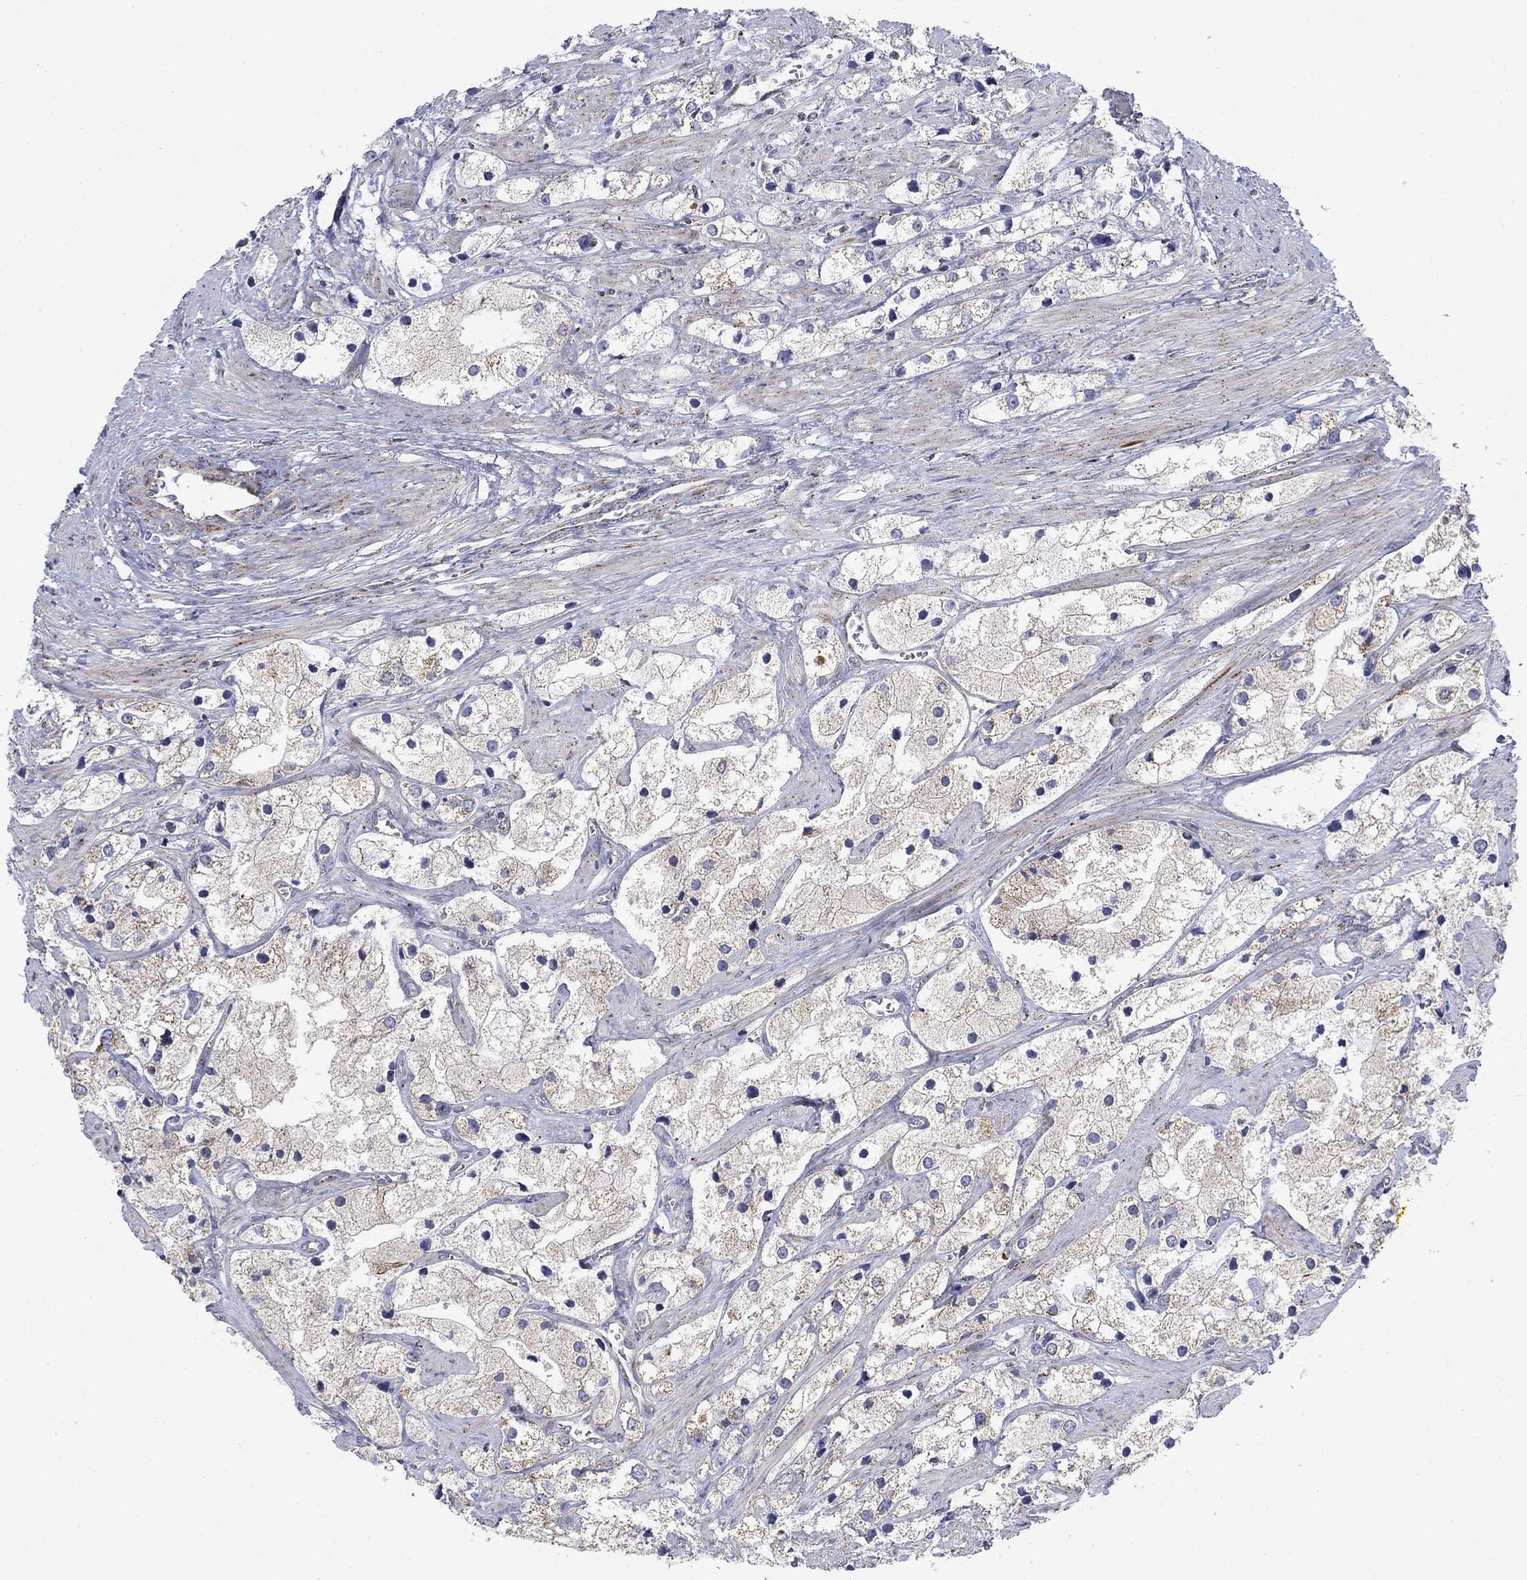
{"staining": {"intensity": "moderate", "quantity": "<25%", "location": "cytoplasmic/membranous"}, "tissue": "prostate cancer", "cell_type": "Tumor cells", "image_type": "cancer", "snomed": [{"axis": "morphology", "description": "Adenocarcinoma, NOS"}, {"axis": "topography", "description": "Prostate and seminal vesicle, NOS"}, {"axis": "topography", "description": "Prostate"}], "caption": "High-magnification brightfield microscopy of prostate cancer stained with DAB (brown) and counterstained with hematoxylin (blue). tumor cells exhibit moderate cytoplasmic/membranous expression is present in about<25% of cells.", "gene": "NACAD", "patient": {"sex": "male", "age": 79}}